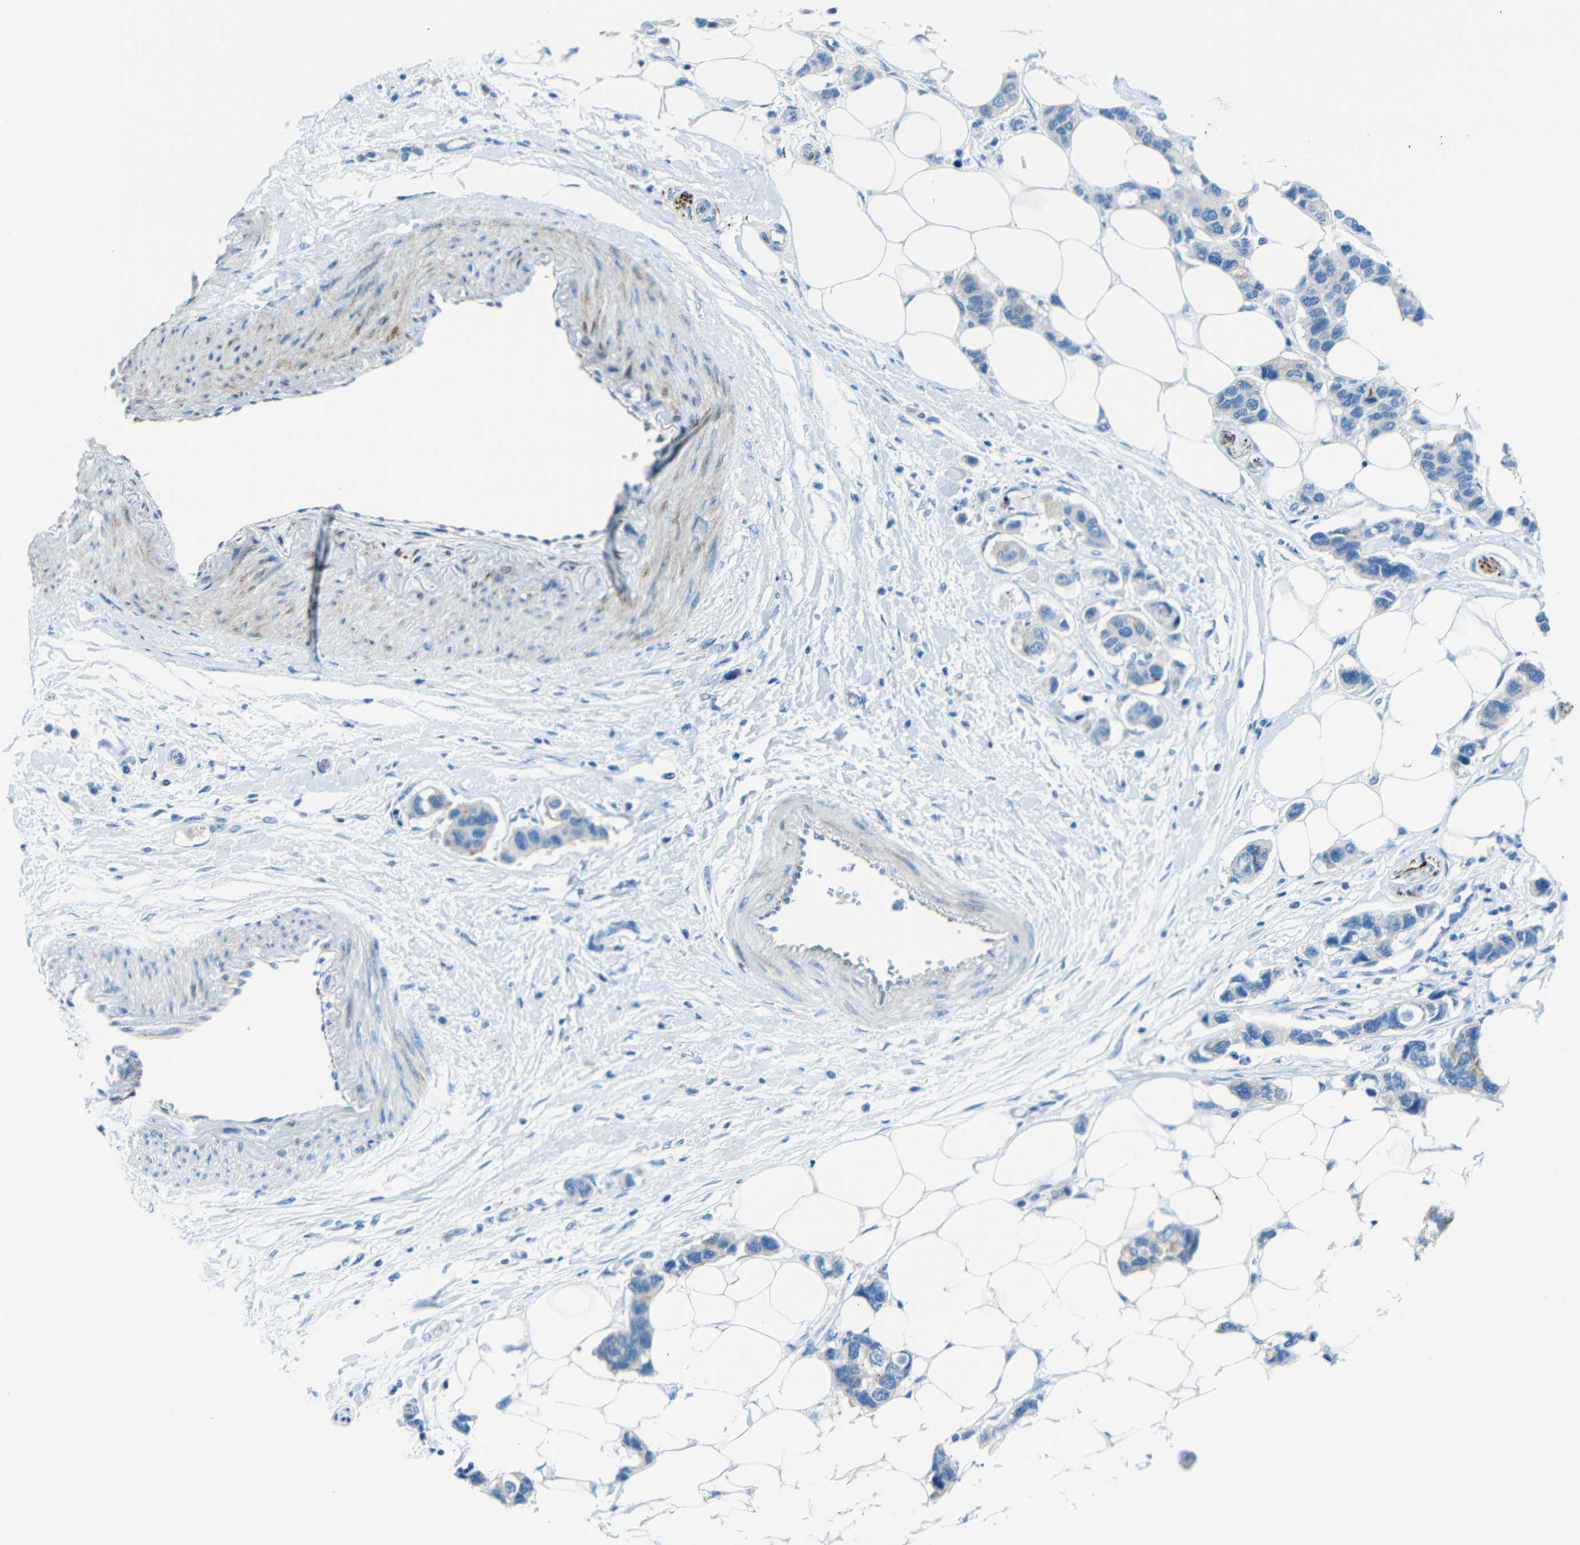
{"staining": {"intensity": "weak", "quantity": ">75%", "location": "cytoplasmic/membranous"}, "tissue": "breast cancer", "cell_type": "Tumor cells", "image_type": "cancer", "snomed": [{"axis": "morphology", "description": "Normal tissue, NOS"}, {"axis": "morphology", "description": "Duct carcinoma"}, {"axis": "topography", "description": "Breast"}], "caption": "Infiltrating ductal carcinoma (breast) stained for a protein reveals weak cytoplasmic/membranous positivity in tumor cells.", "gene": "TUBB4B", "patient": {"sex": "female", "age": 50}}